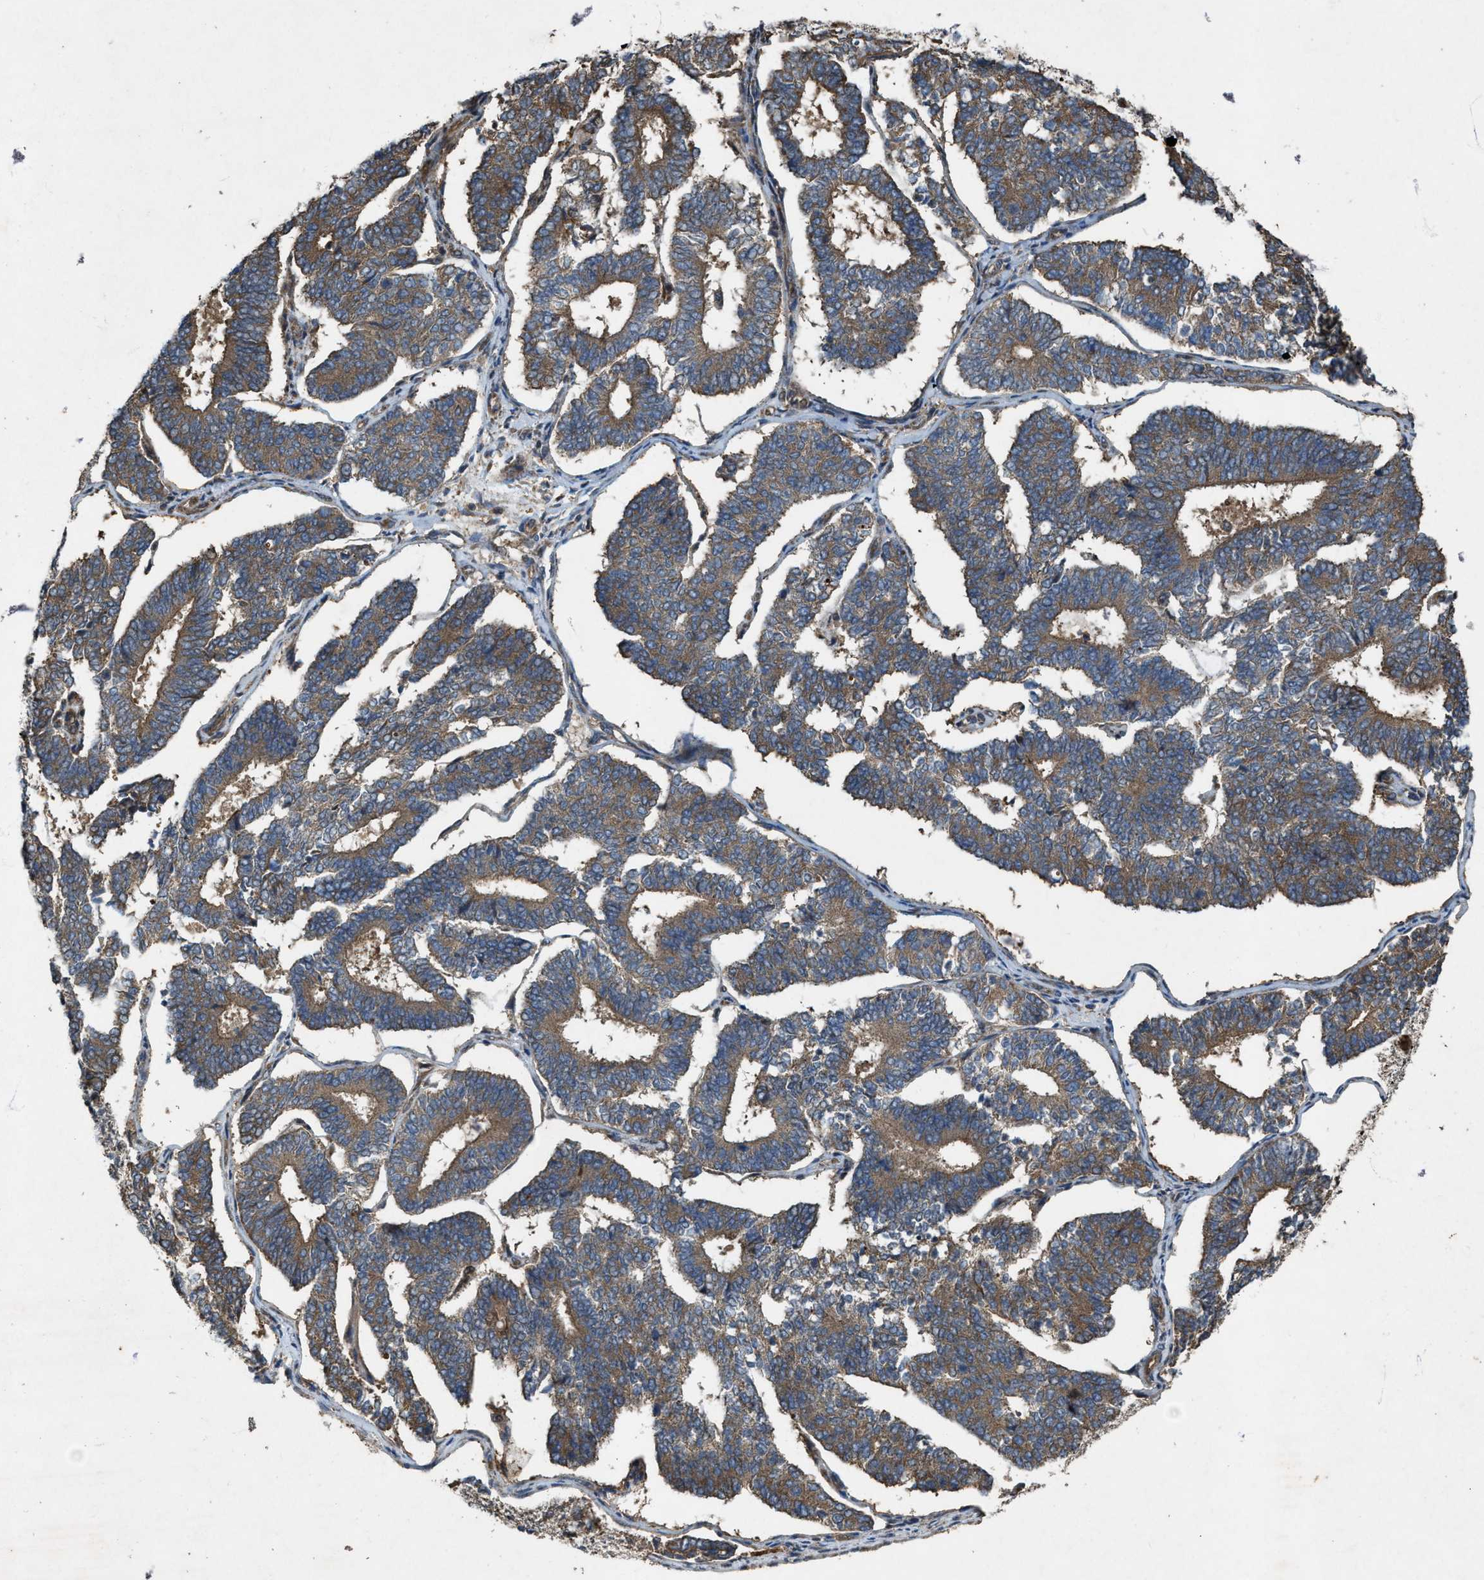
{"staining": {"intensity": "moderate", "quantity": ">75%", "location": "cytoplasmic/membranous"}, "tissue": "endometrial cancer", "cell_type": "Tumor cells", "image_type": "cancer", "snomed": [{"axis": "morphology", "description": "Adenocarcinoma, NOS"}, {"axis": "topography", "description": "Endometrium"}], "caption": "A brown stain labels moderate cytoplasmic/membranous expression of a protein in endometrial adenocarcinoma tumor cells.", "gene": "PDP2", "patient": {"sex": "female", "age": 70}}